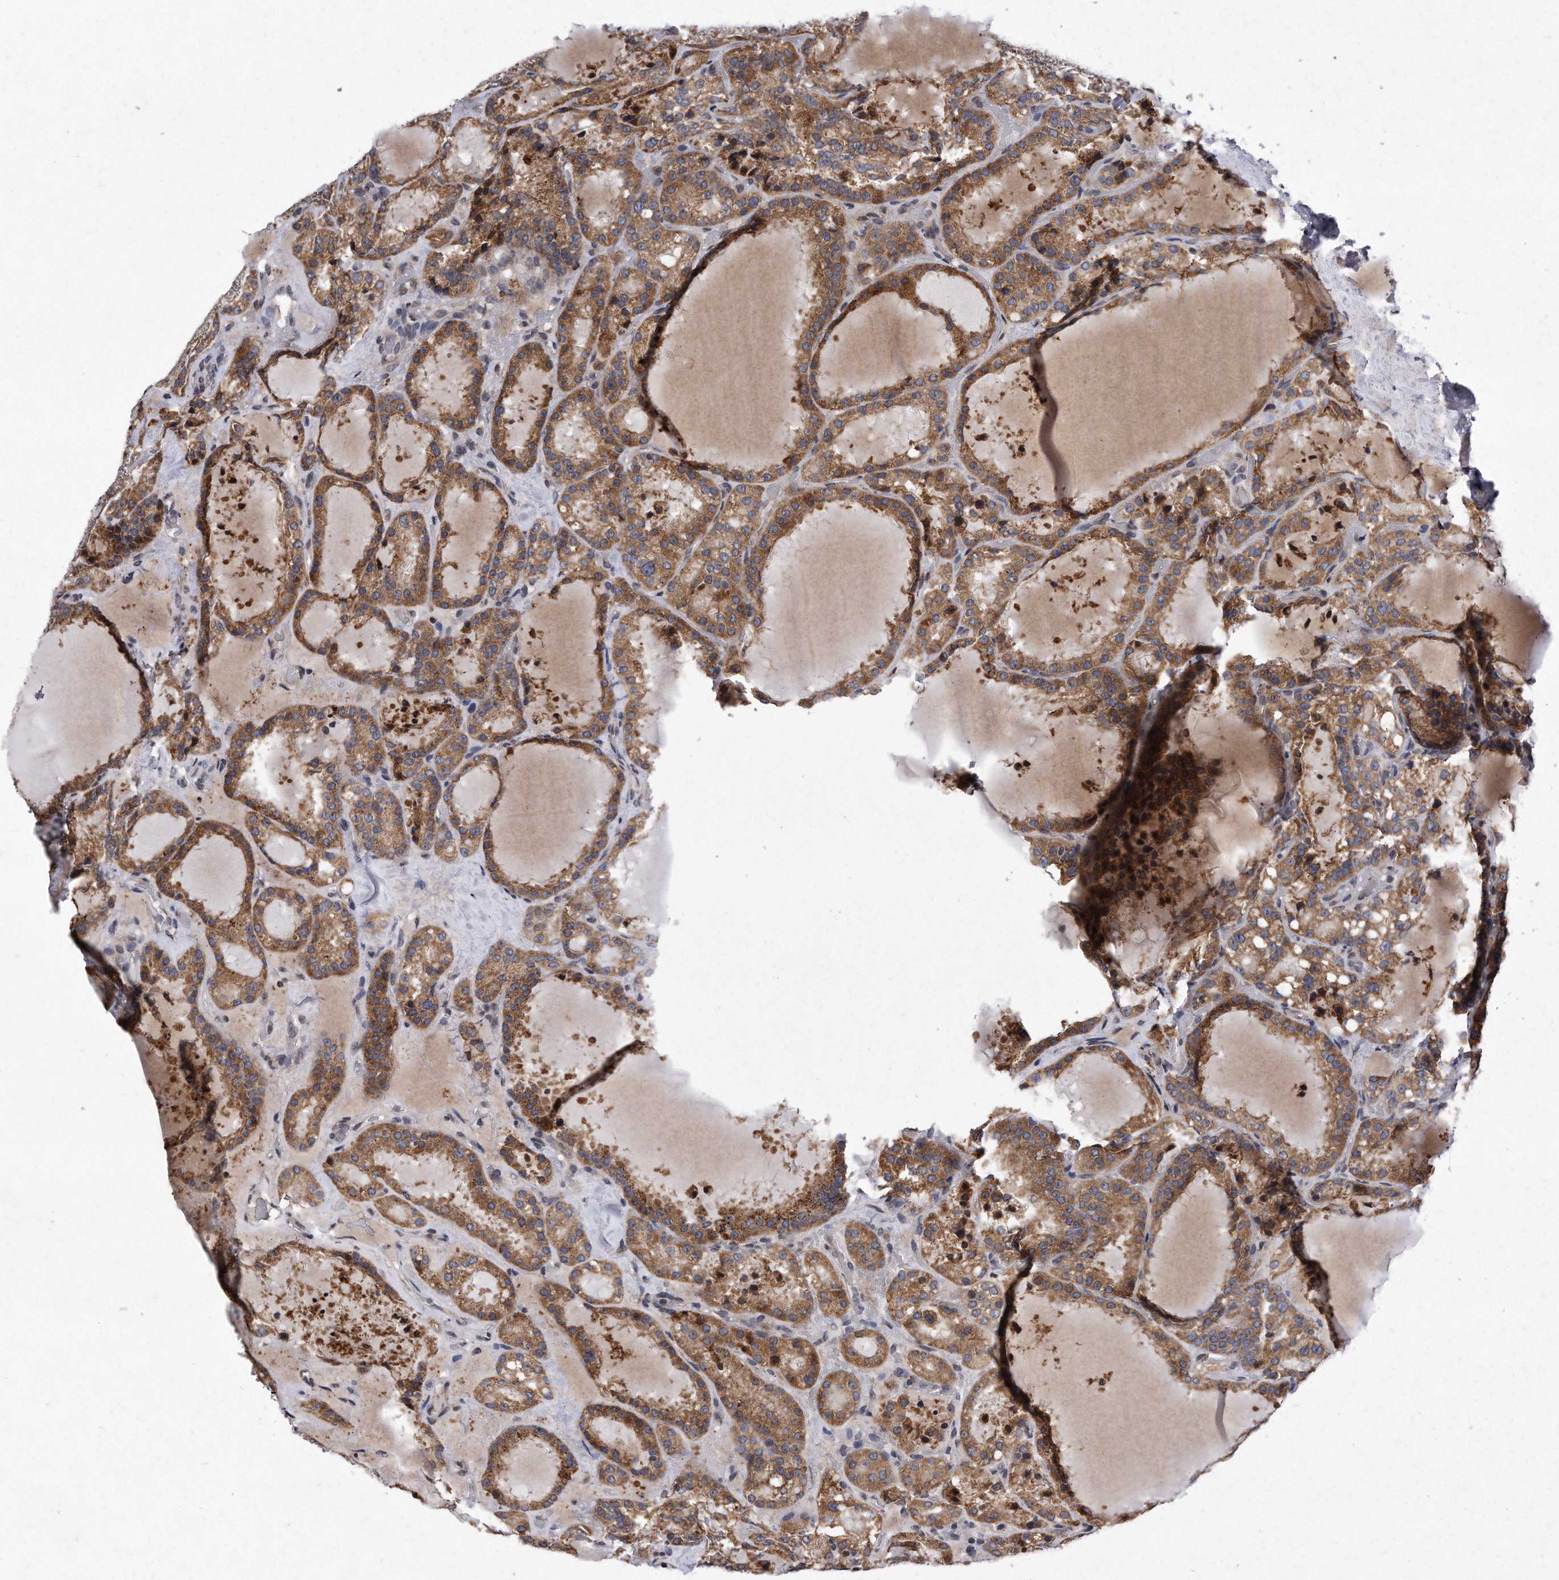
{"staining": {"intensity": "moderate", "quantity": ">75%", "location": "cytoplasmic/membranous"}, "tissue": "thyroid cancer", "cell_type": "Tumor cells", "image_type": "cancer", "snomed": [{"axis": "morphology", "description": "Papillary adenocarcinoma, NOS"}, {"axis": "topography", "description": "Thyroid gland"}], "caption": "Immunohistochemical staining of human thyroid cancer (papillary adenocarcinoma) exhibits moderate cytoplasmic/membranous protein staining in approximately >75% of tumor cells. (DAB (3,3'-diaminobenzidine) IHC, brown staining for protein, blue staining for nuclei).", "gene": "DAB1", "patient": {"sex": "male", "age": 77}}